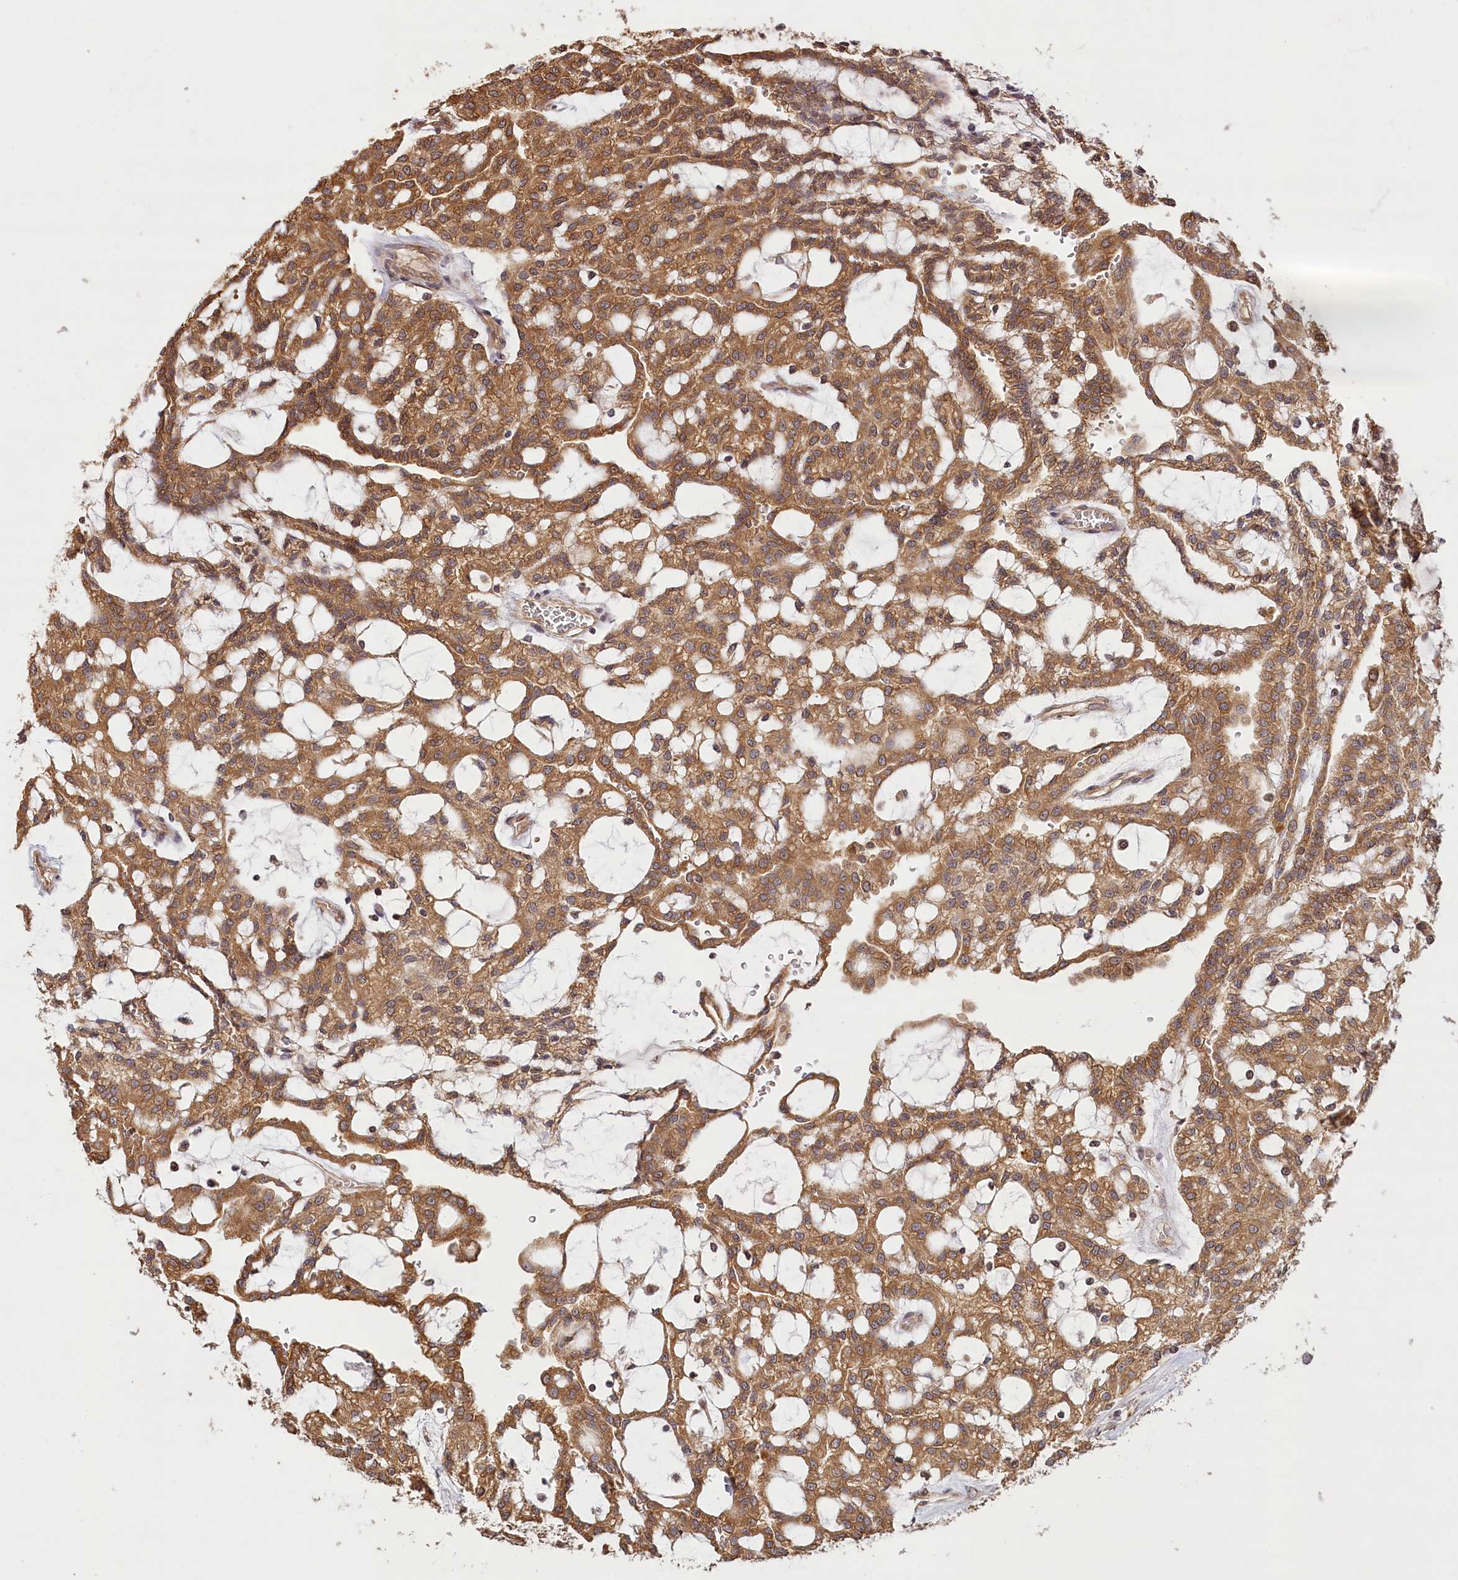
{"staining": {"intensity": "moderate", "quantity": ">75%", "location": "cytoplasmic/membranous"}, "tissue": "renal cancer", "cell_type": "Tumor cells", "image_type": "cancer", "snomed": [{"axis": "morphology", "description": "Adenocarcinoma, NOS"}, {"axis": "topography", "description": "Kidney"}], "caption": "The micrograph demonstrates staining of adenocarcinoma (renal), revealing moderate cytoplasmic/membranous protein positivity (brown color) within tumor cells.", "gene": "LSS", "patient": {"sex": "male", "age": 63}}